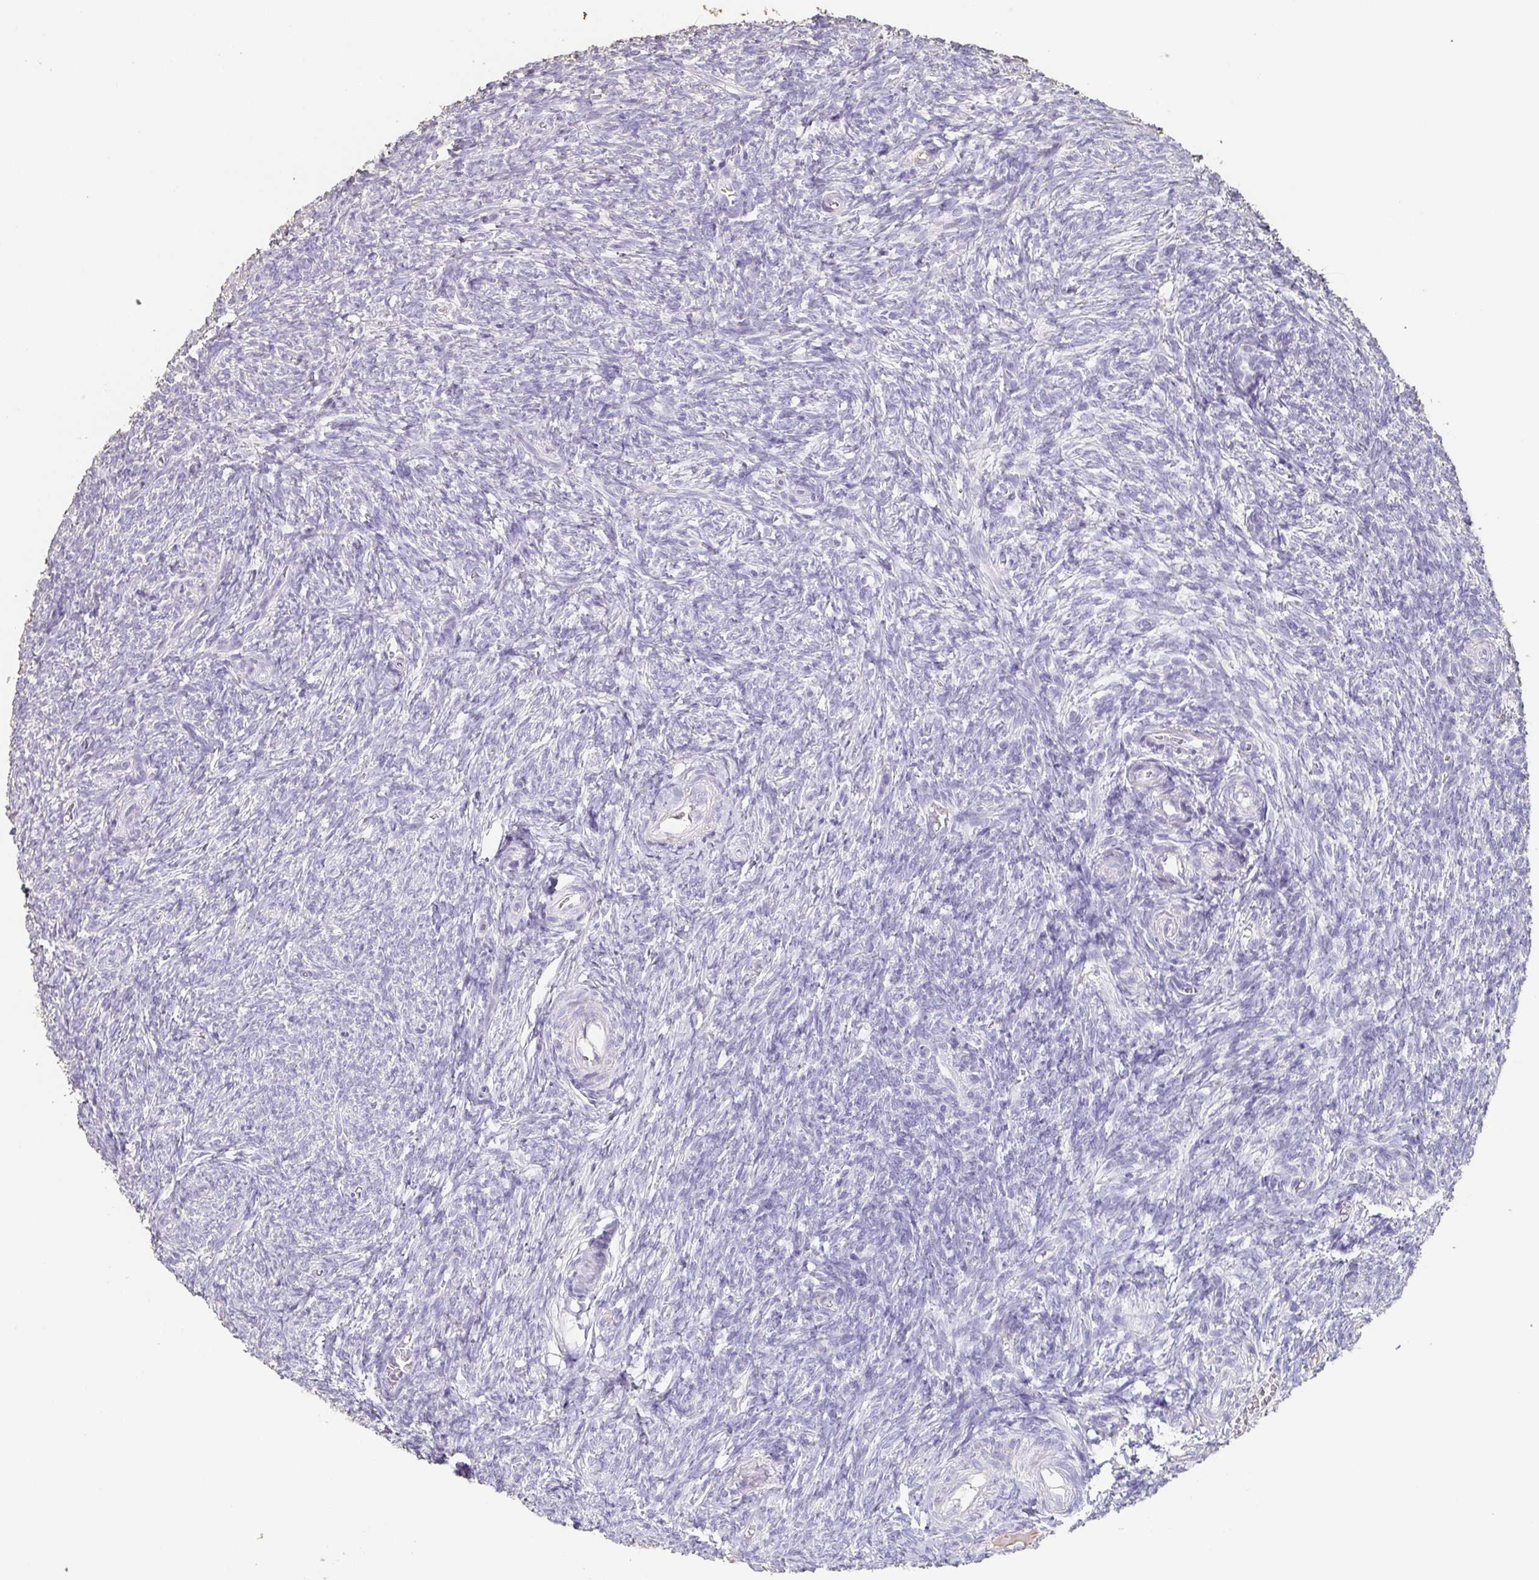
{"staining": {"intensity": "negative", "quantity": "none", "location": "none"}, "tissue": "ovary", "cell_type": "Ovarian stroma cells", "image_type": "normal", "snomed": [{"axis": "morphology", "description": "Normal tissue, NOS"}, {"axis": "topography", "description": "Ovary"}], "caption": "Immunohistochemical staining of benign ovary displays no significant expression in ovarian stroma cells.", "gene": "BPIFA2", "patient": {"sex": "female", "age": 39}}